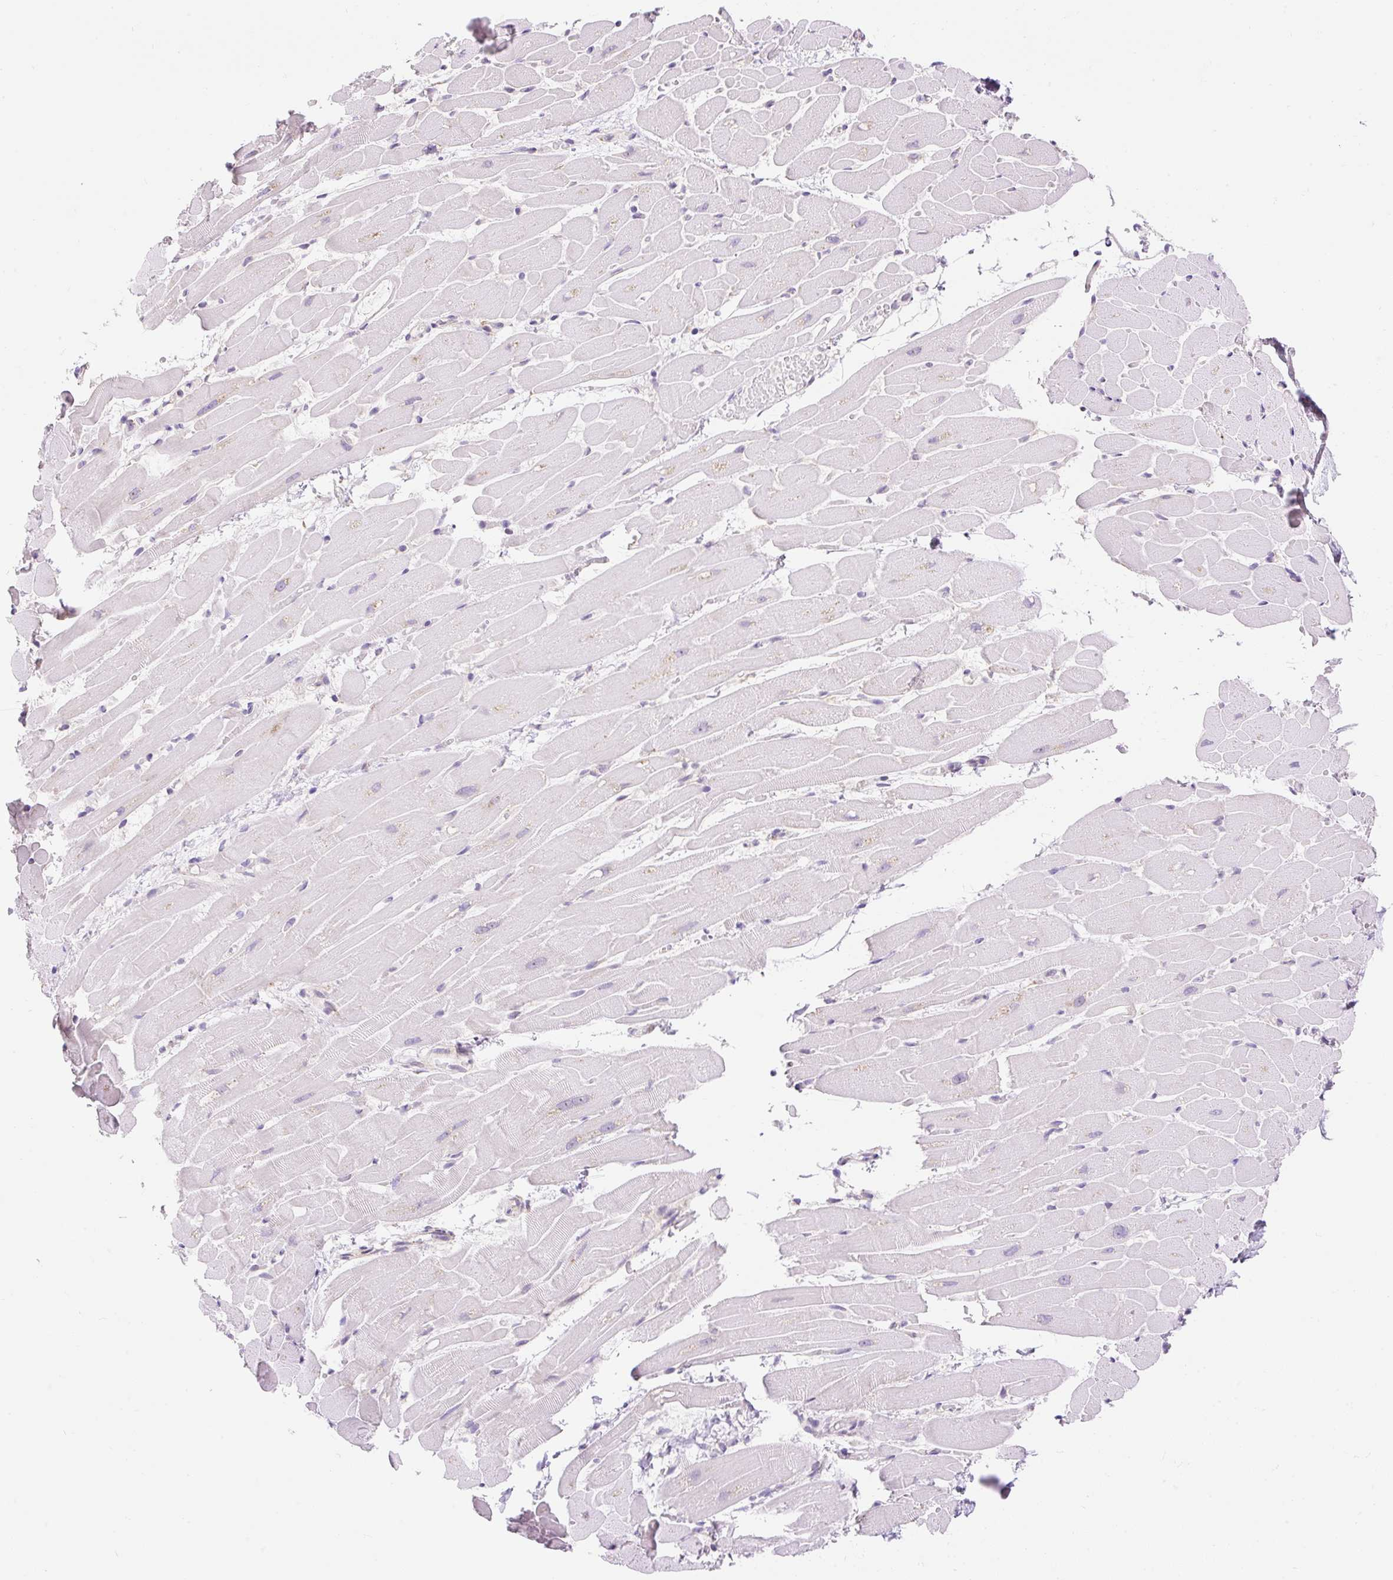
{"staining": {"intensity": "negative", "quantity": "none", "location": "none"}, "tissue": "heart muscle", "cell_type": "Cardiomyocytes", "image_type": "normal", "snomed": [{"axis": "morphology", "description": "Normal tissue, NOS"}, {"axis": "topography", "description": "Heart"}], "caption": "DAB immunohistochemical staining of unremarkable human heart muscle demonstrates no significant expression in cardiomyocytes. (Stains: DAB IHC with hematoxylin counter stain, Microscopy: brightfield microscopy at high magnification).", "gene": "GPR45", "patient": {"sex": "male", "age": 37}}